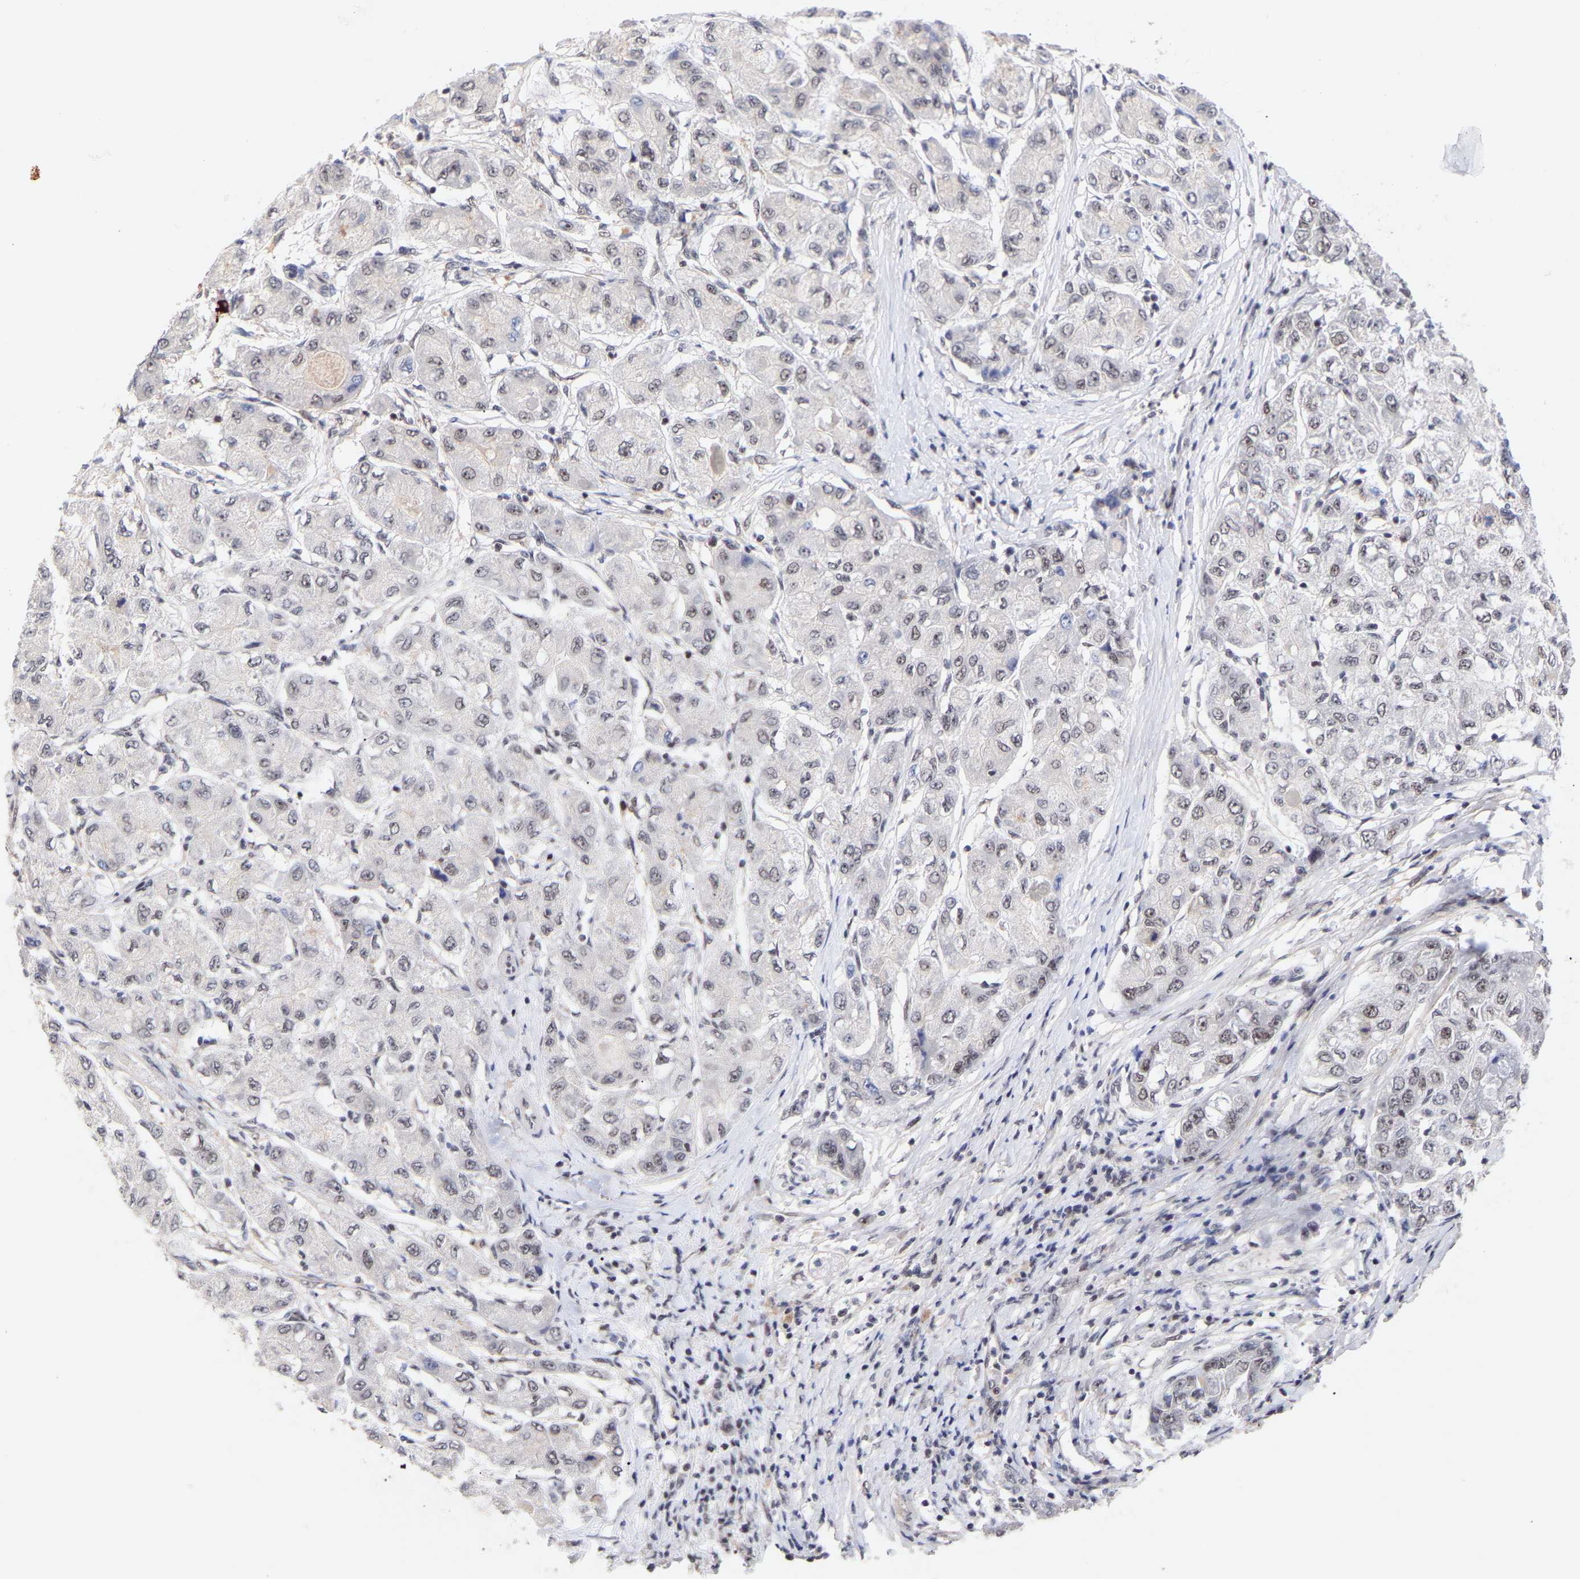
{"staining": {"intensity": "negative", "quantity": "none", "location": "none"}, "tissue": "liver cancer", "cell_type": "Tumor cells", "image_type": "cancer", "snomed": [{"axis": "morphology", "description": "Carcinoma, Hepatocellular, NOS"}, {"axis": "topography", "description": "Liver"}], "caption": "IHC histopathology image of liver cancer stained for a protein (brown), which exhibits no staining in tumor cells.", "gene": "RBM15", "patient": {"sex": "male", "age": 80}}